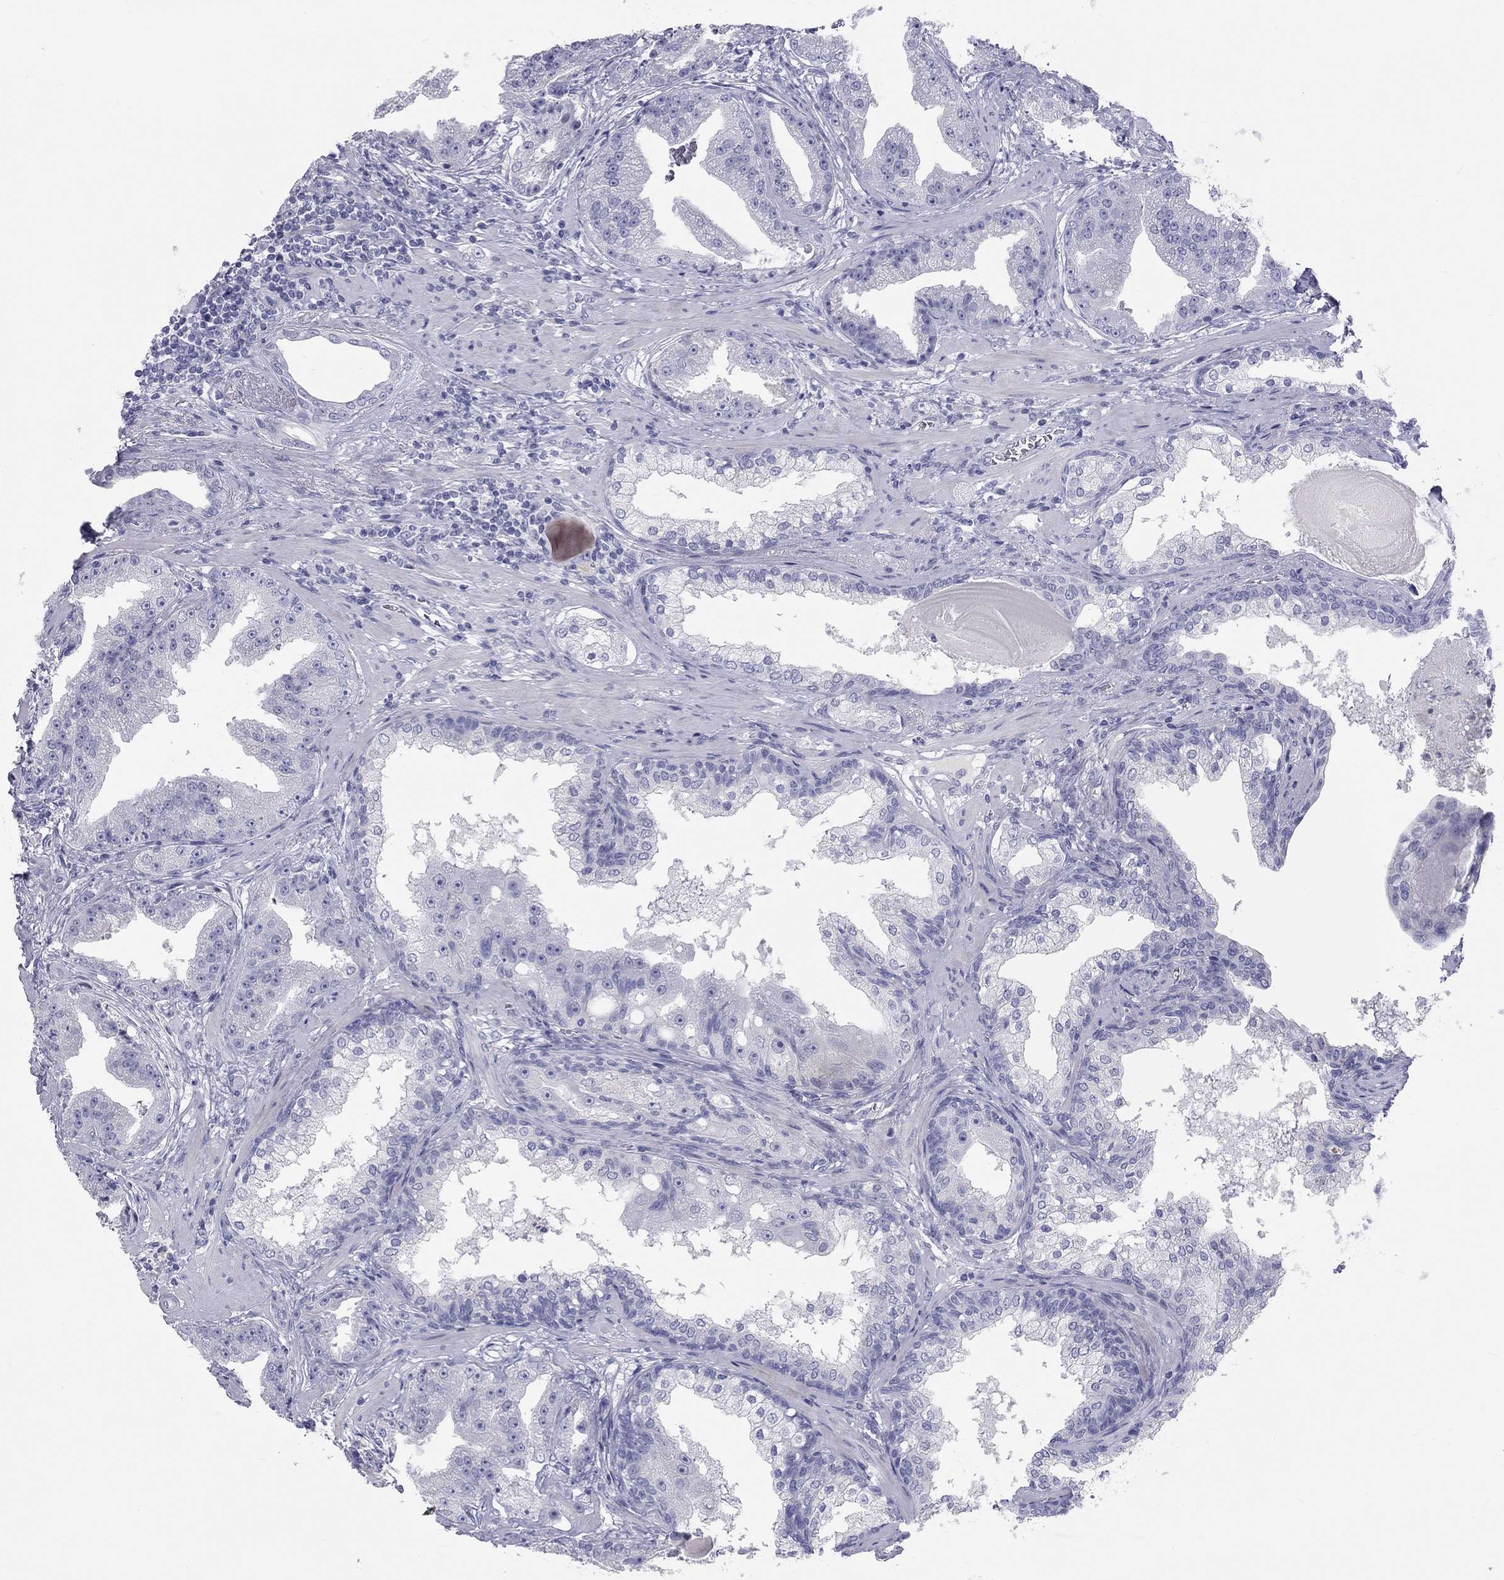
{"staining": {"intensity": "negative", "quantity": "none", "location": "none"}, "tissue": "prostate cancer", "cell_type": "Tumor cells", "image_type": "cancer", "snomed": [{"axis": "morphology", "description": "Adenocarcinoma, Low grade"}, {"axis": "topography", "description": "Prostate"}], "caption": "Tumor cells show no significant staining in prostate cancer.", "gene": "PCDHGC5", "patient": {"sex": "male", "age": 62}}